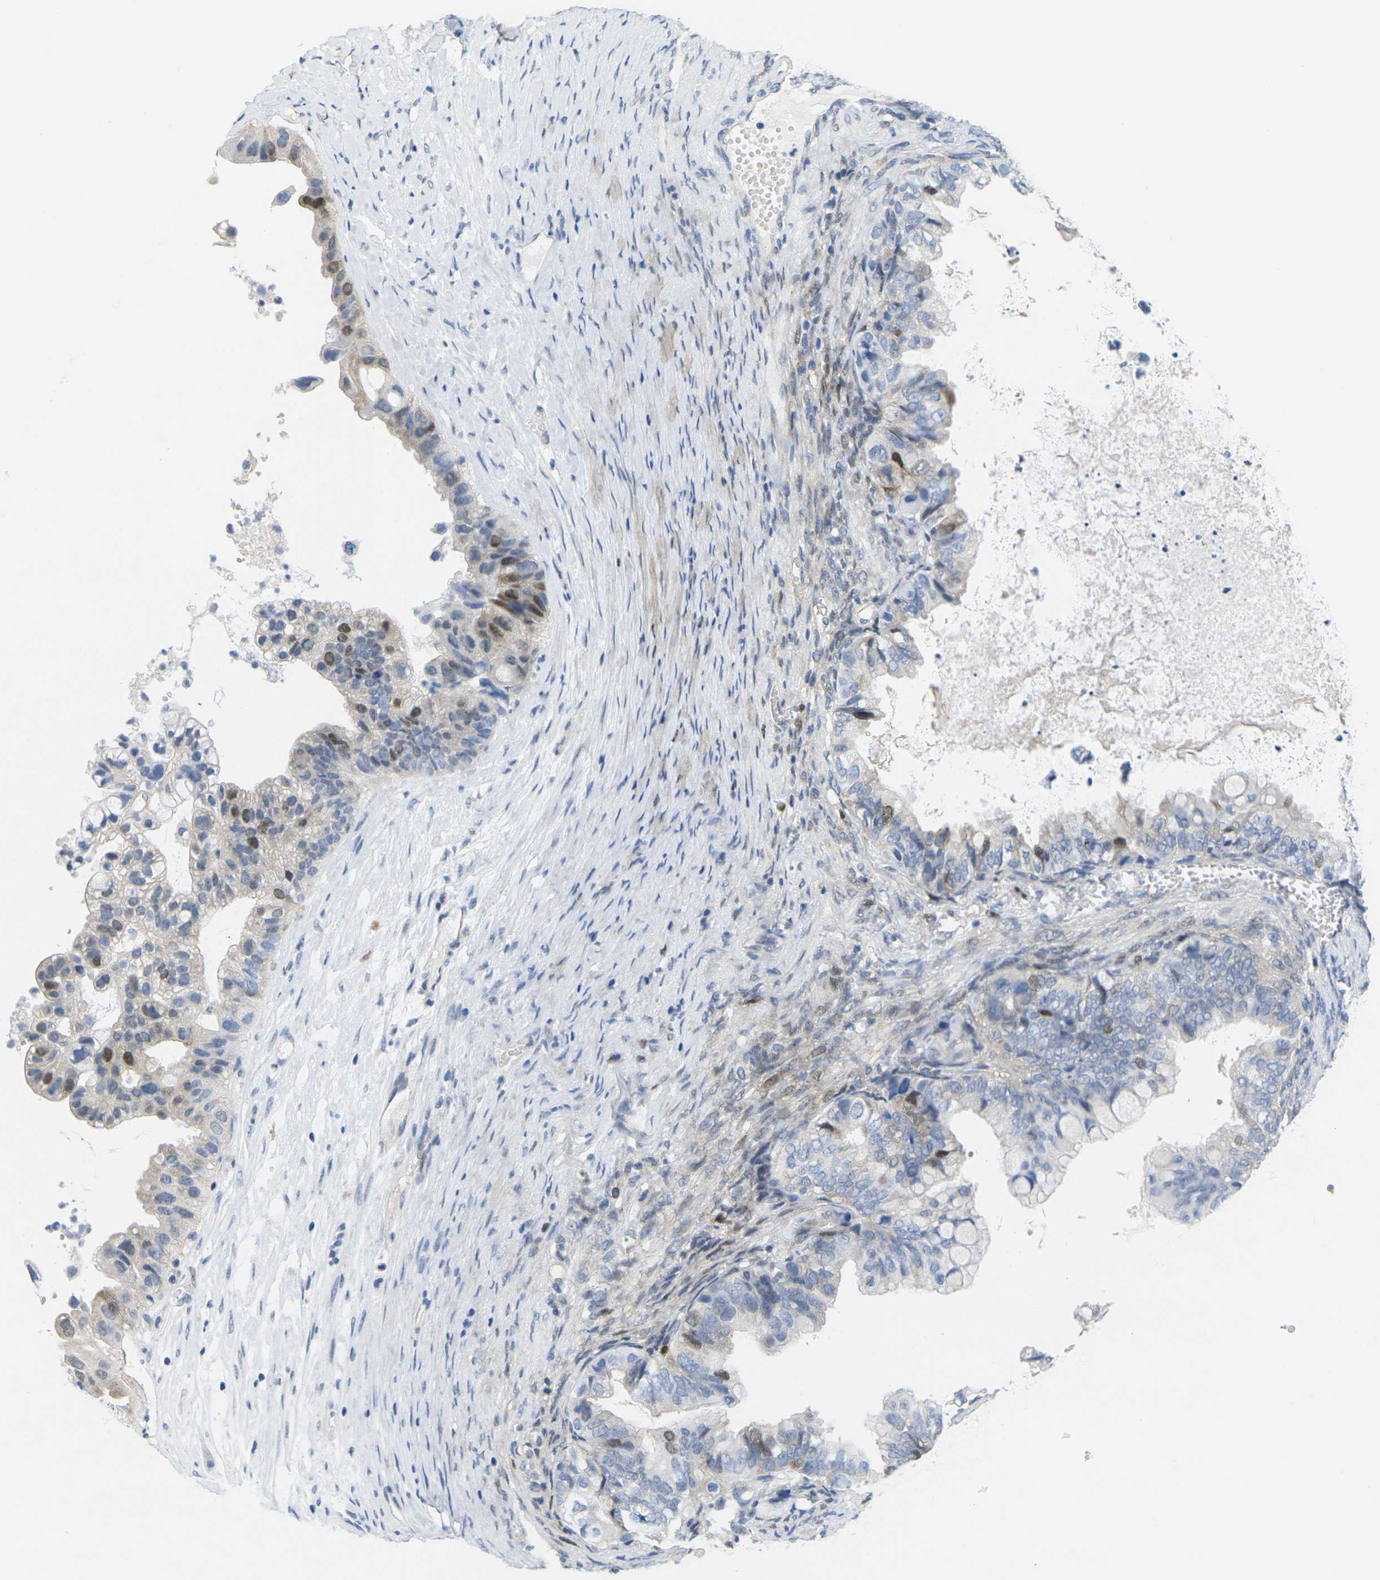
{"staining": {"intensity": "strong", "quantity": "<25%", "location": "nuclear"}, "tissue": "ovarian cancer", "cell_type": "Tumor cells", "image_type": "cancer", "snomed": [{"axis": "morphology", "description": "Cystadenocarcinoma, mucinous, NOS"}, {"axis": "topography", "description": "Ovary"}], "caption": "Mucinous cystadenocarcinoma (ovarian) stained for a protein (brown) demonstrates strong nuclear positive staining in about <25% of tumor cells.", "gene": "CDK2", "patient": {"sex": "female", "age": 80}}